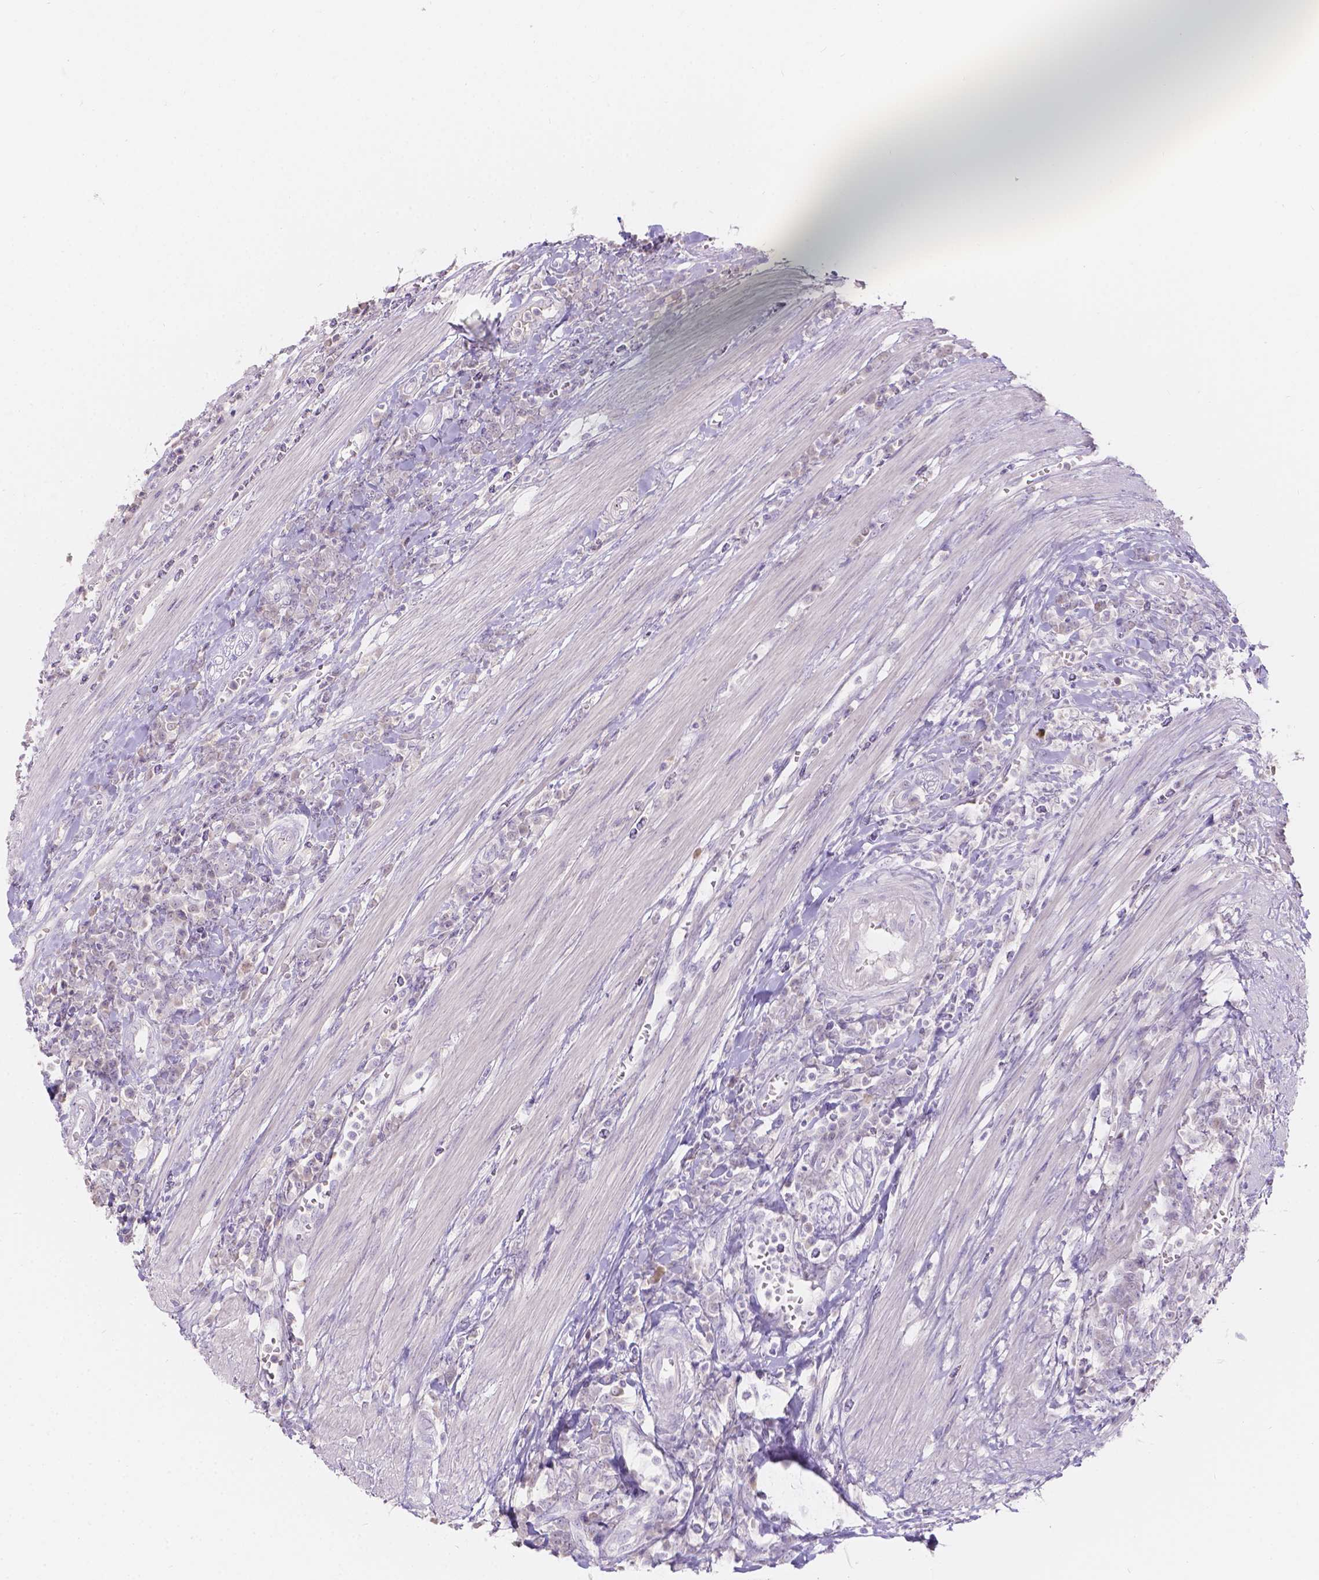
{"staining": {"intensity": "negative", "quantity": "none", "location": "none"}, "tissue": "colorectal cancer", "cell_type": "Tumor cells", "image_type": "cancer", "snomed": [{"axis": "morphology", "description": "Adenocarcinoma, NOS"}, {"axis": "topography", "description": "Colon"}], "caption": "This is an IHC histopathology image of colorectal adenocarcinoma. There is no expression in tumor cells.", "gene": "HTN3", "patient": {"sex": "male", "age": 65}}